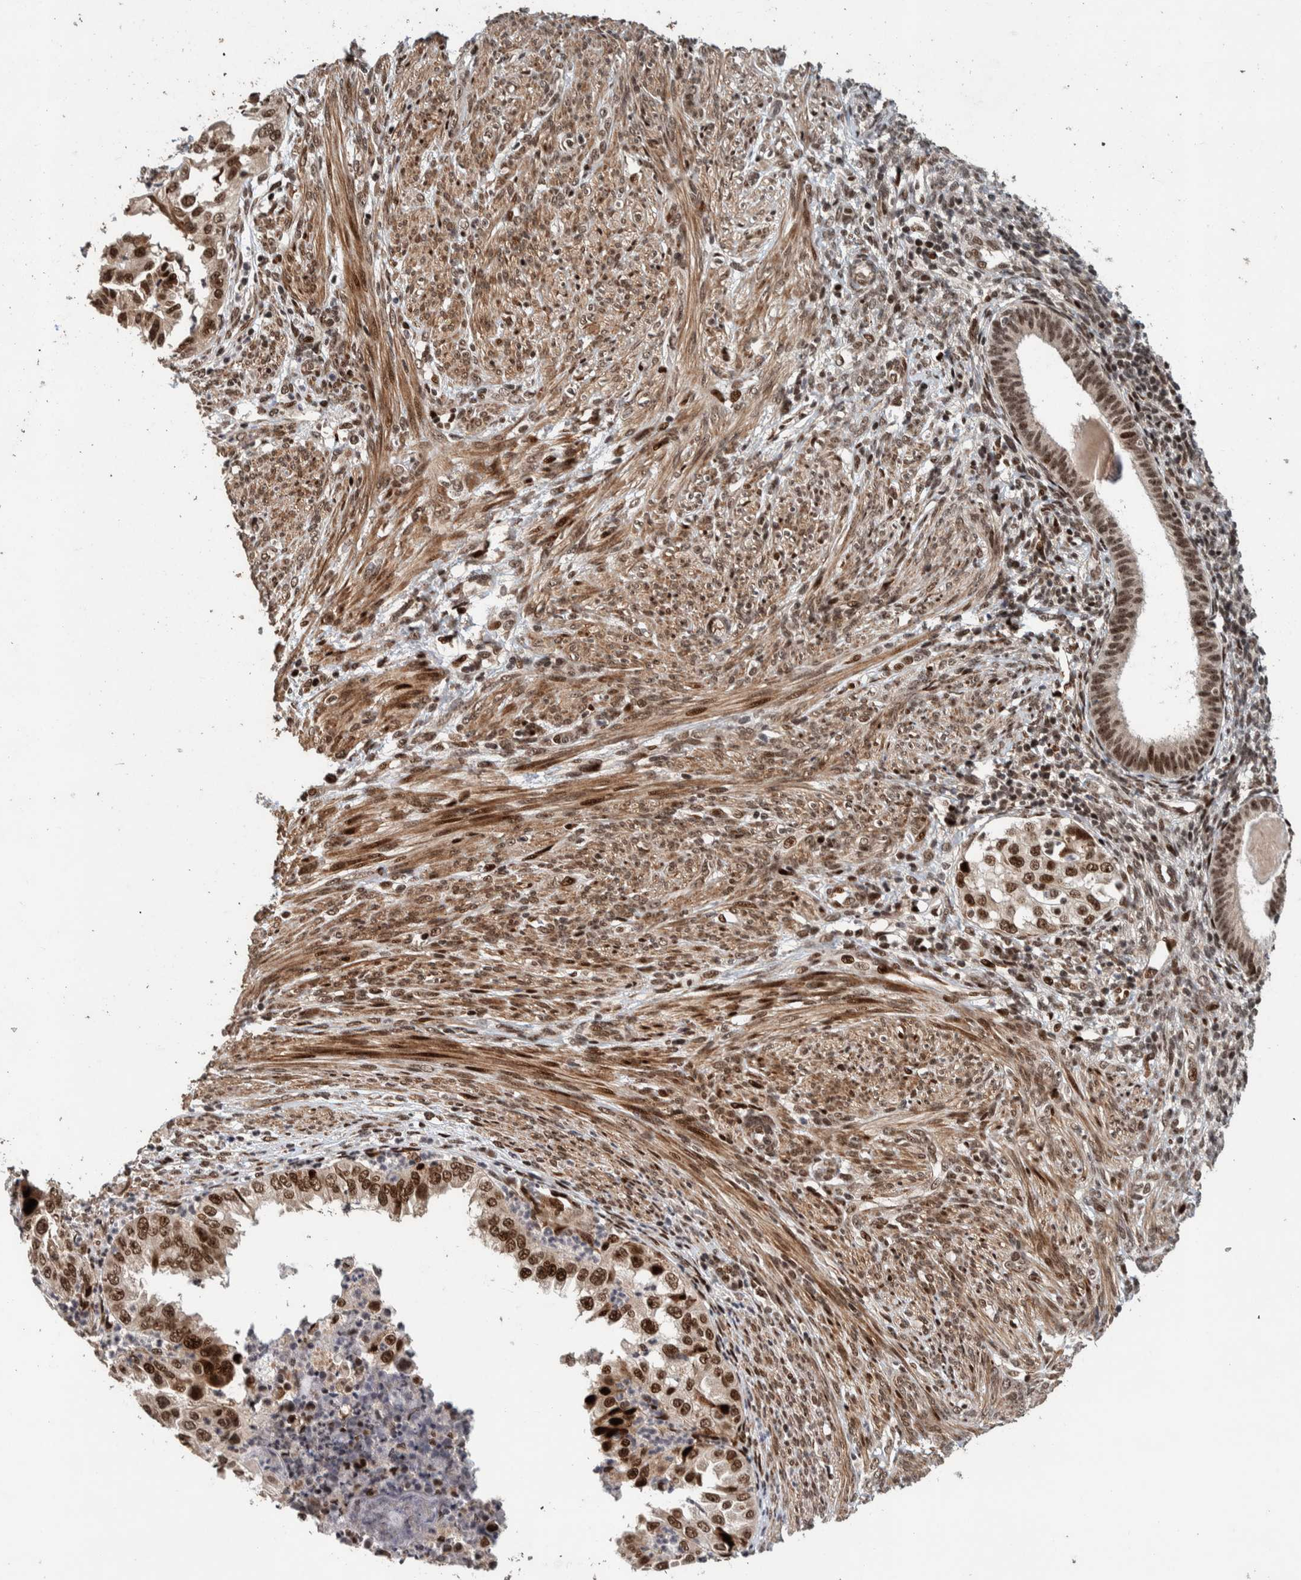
{"staining": {"intensity": "strong", "quantity": ">75%", "location": "nuclear"}, "tissue": "endometrial cancer", "cell_type": "Tumor cells", "image_type": "cancer", "snomed": [{"axis": "morphology", "description": "Adenocarcinoma, NOS"}, {"axis": "topography", "description": "Endometrium"}], "caption": "This histopathology image shows endometrial cancer (adenocarcinoma) stained with immunohistochemistry (IHC) to label a protein in brown. The nuclear of tumor cells show strong positivity for the protein. Nuclei are counter-stained blue.", "gene": "CHD4", "patient": {"sex": "female", "age": 85}}